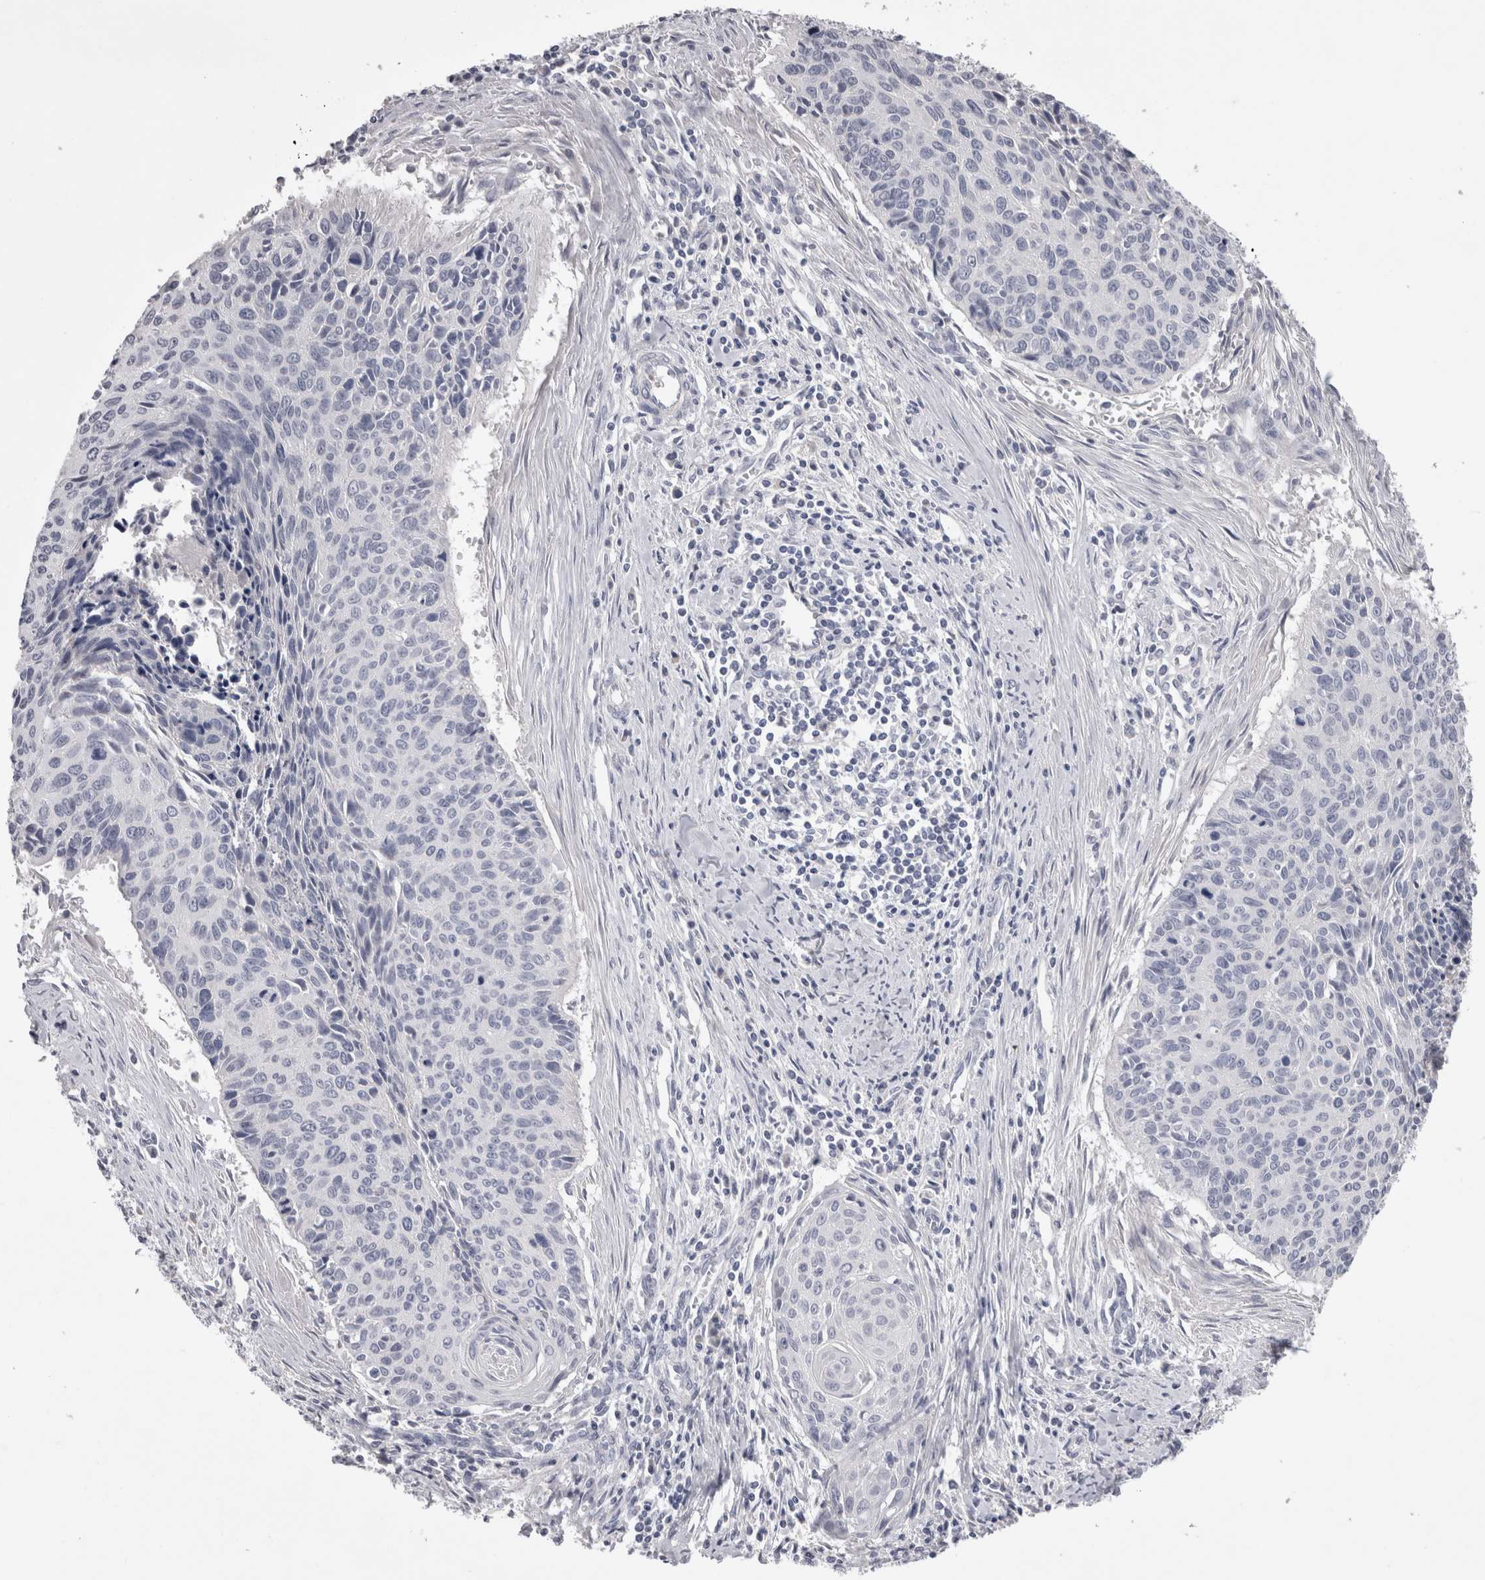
{"staining": {"intensity": "negative", "quantity": "none", "location": "none"}, "tissue": "cervical cancer", "cell_type": "Tumor cells", "image_type": "cancer", "snomed": [{"axis": "morphology", "description": "Squamous cell carcinoma, NOS"}, {"axis": "topography", "description": "Cervix"}], "caption": "Tumor cells show no significant staining in cervical cancer (squamous cell carcinoma).", "gene": "ADAM2", "patient": {"sex": "female", "age": 55}}